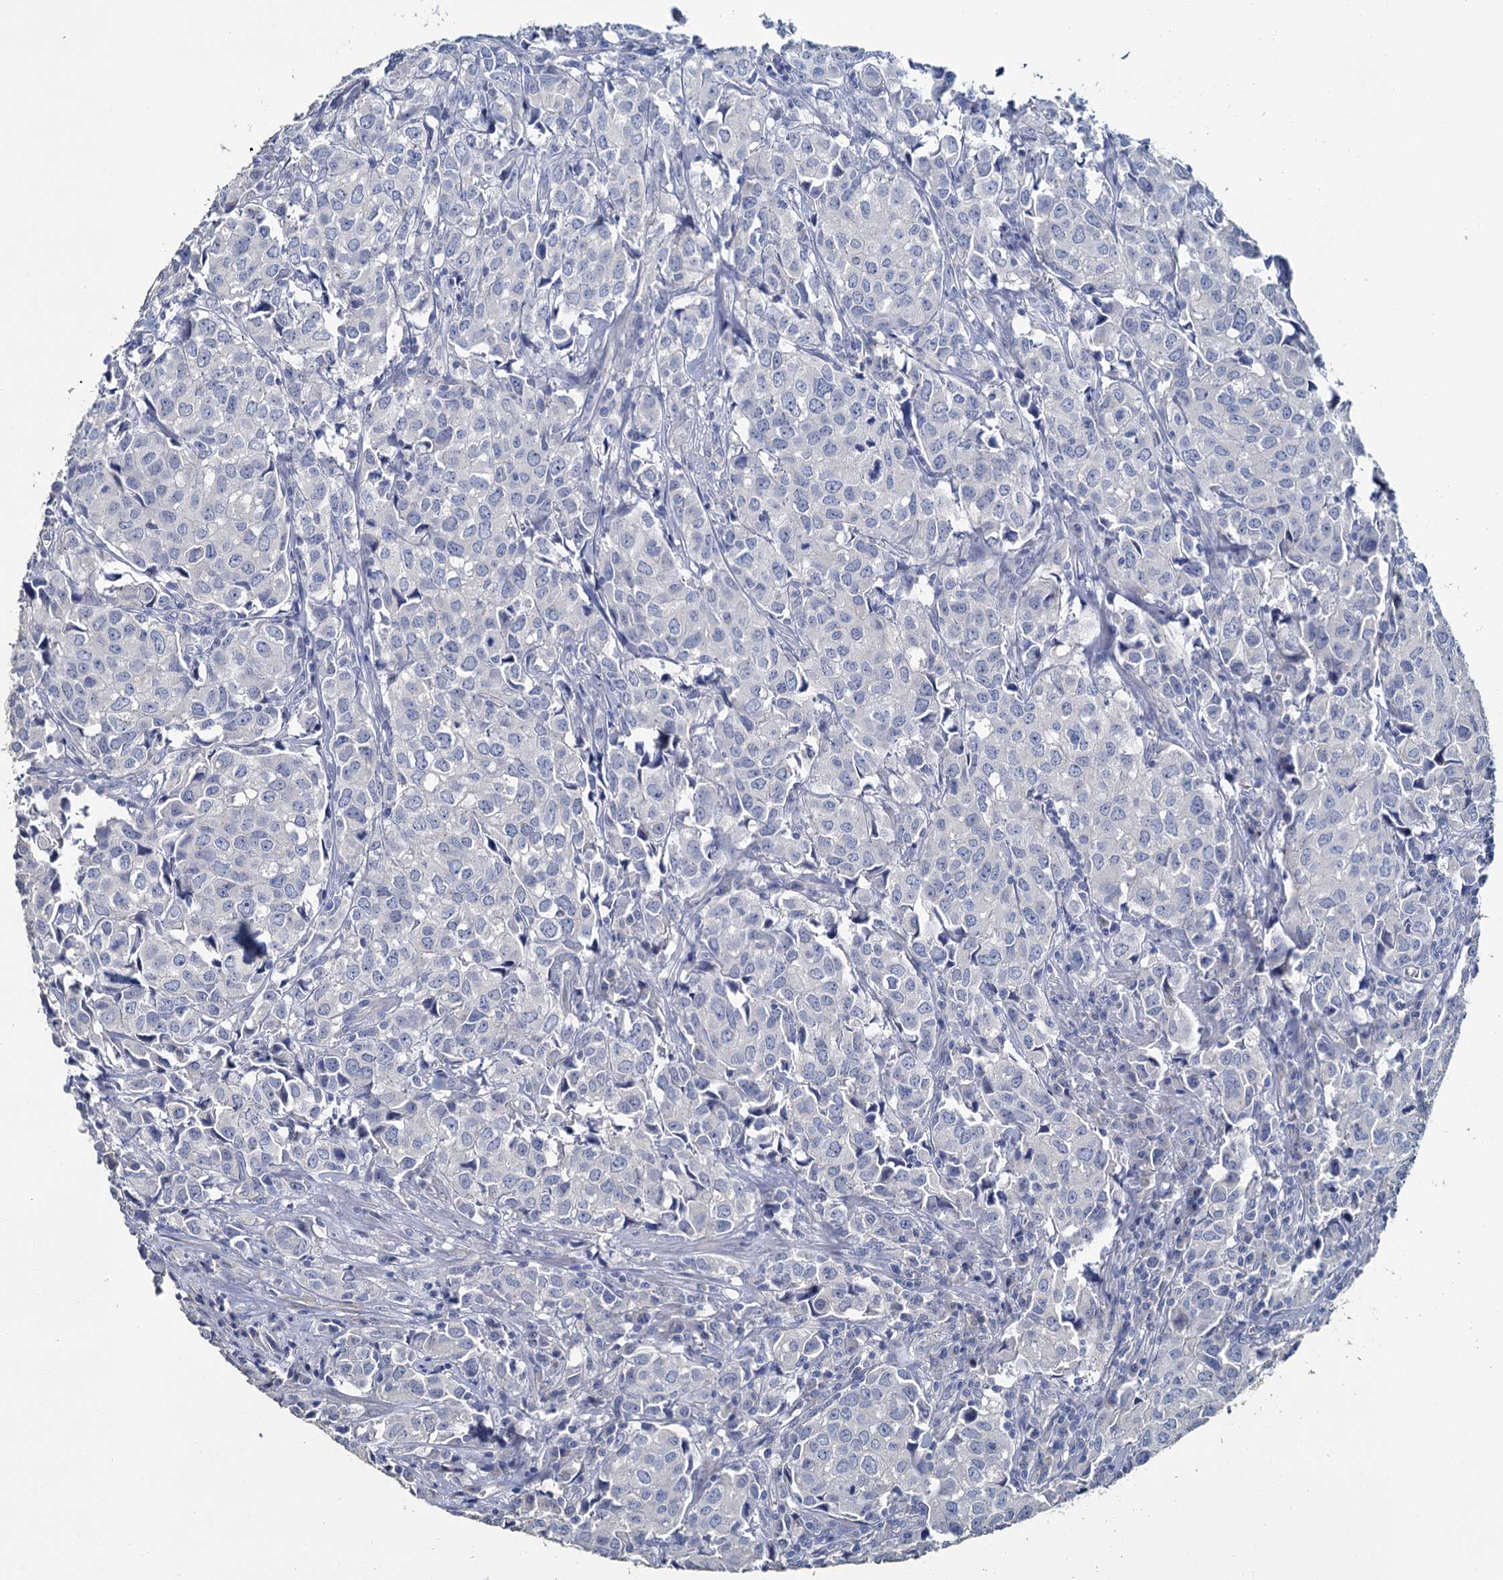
{"staining": {"intensity": "negative", "quantity": "none", "location": "none"}, "tissue": "urothelial cancer", "cell_type": "Tumor cells", "image_type": "cancer", "snomed": [{"axis": "morphology", "description": "Urothelial carcinoma, High grade"}, {"axis": "topography", "description": "Urinary bladder"}], "caption": "DAB (3,3'-diaminobenzidine) immunohistochemical staining of urothelial cancer reveals no significant staining in tumor cells.", "gene": "SNCB", "patient": {"sex": "female", "age": 75}}